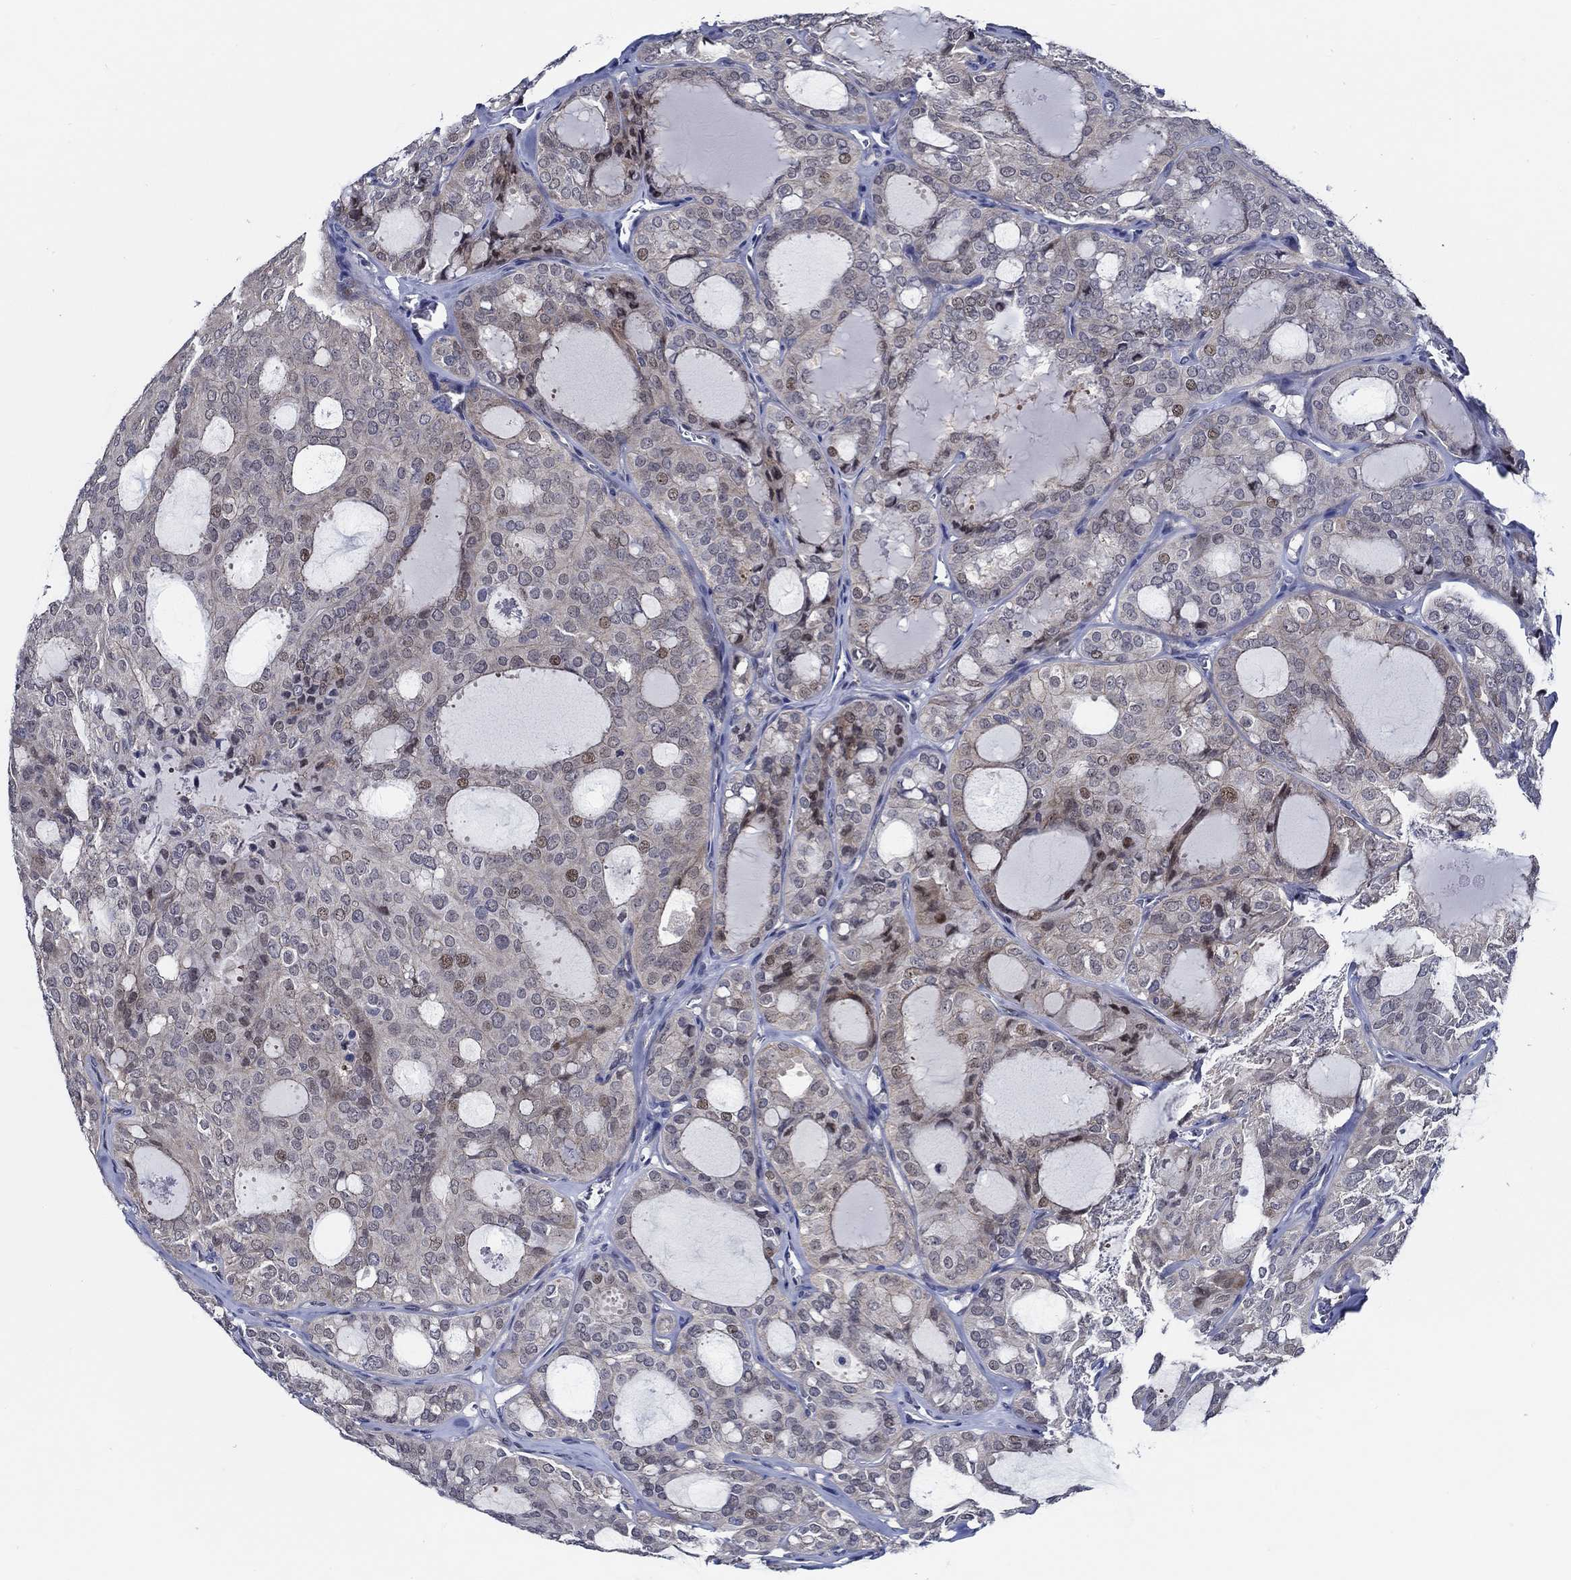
{"staining": {"intensity": "weak", "quantity": "<25%", "location": "nuclear"}, "tissue": "thyroid cancer", "cell_type": "Tumor cells", "image_type": "cancer", "snomed": [{"axis": "morphology", "description": "Follicular adenoma carcinoma, NOS"}, {"axis": "topography", "description": "Thyroid gland"}], "caption": "This image is of thyroid follicular adenoma carcinoma stained with immunohistochemistry to label a protein in brown with the nuclei are counter-stained blue. There is no expression in tumor cells.", "gene": "C8orf48", "patient": {"sex": "male", "age": 75}}